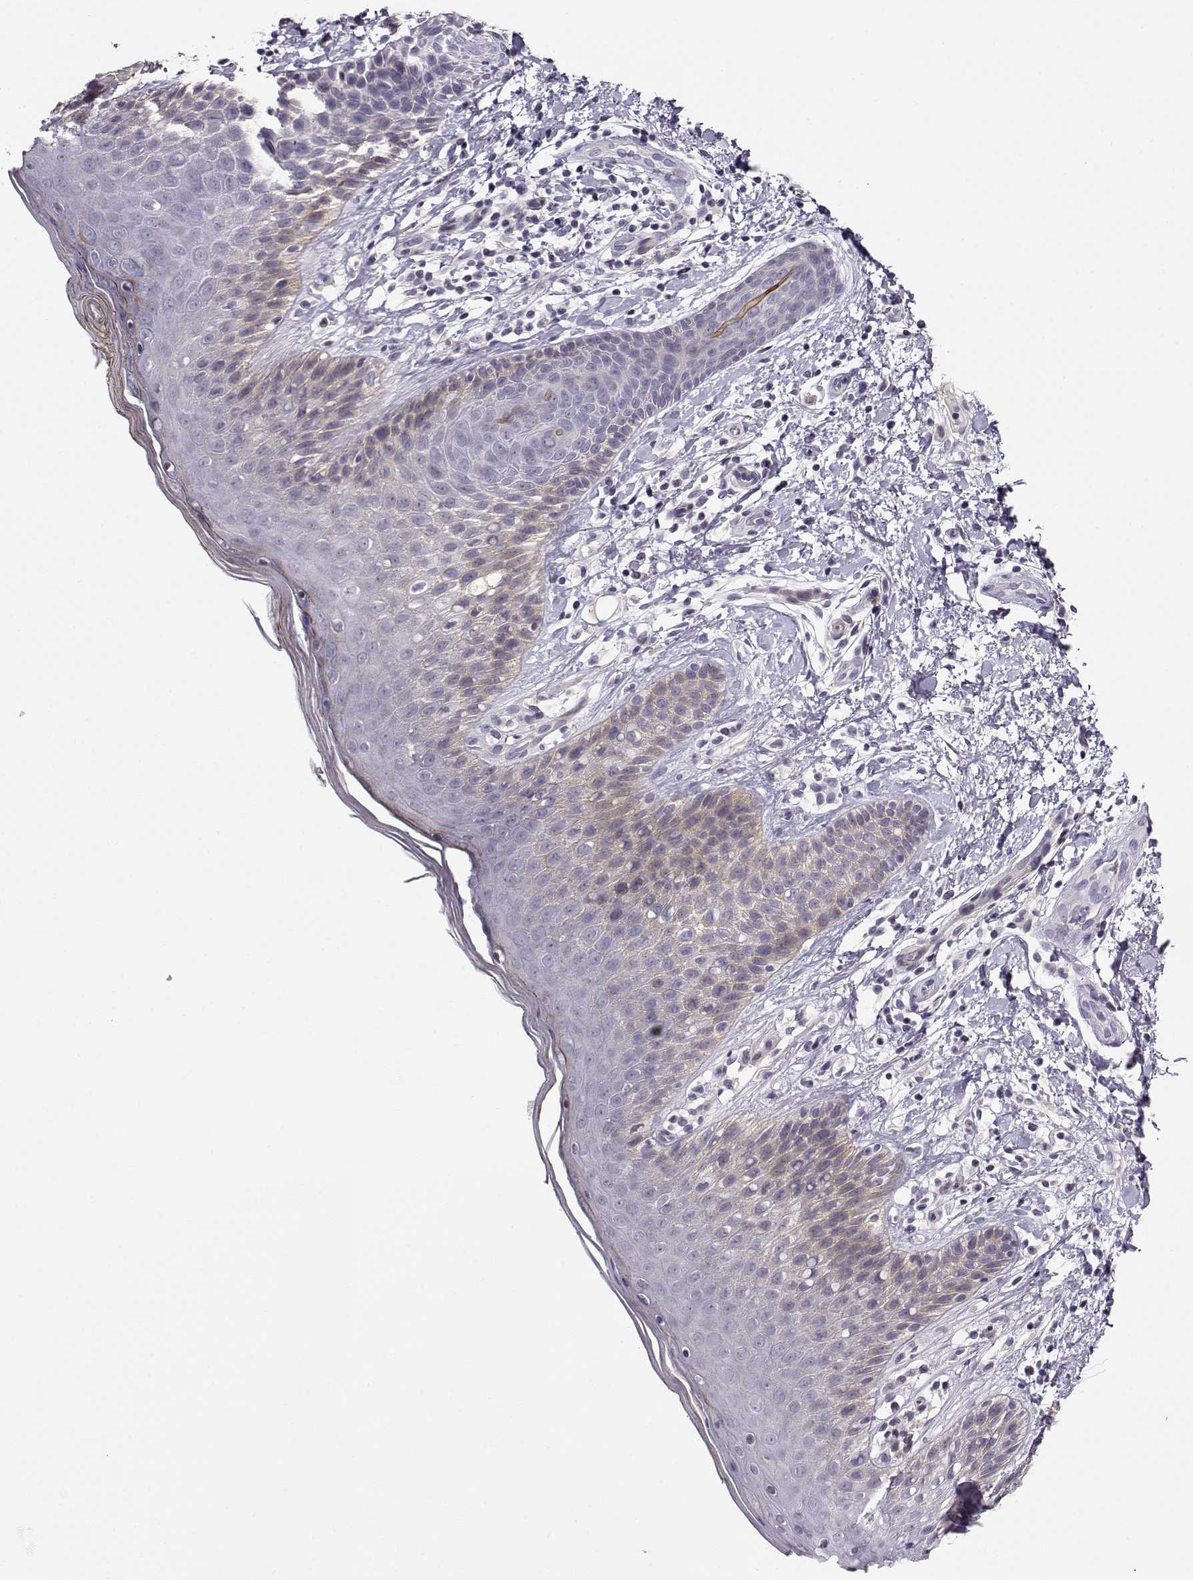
{"staining": {"intensity": "moderate", "quantity": "<25%", "location": "cytoplasmic/membranous"}, "tissue": "skin", "cell_type": "Epidermal cells", "image_type": "normal", "snomed": [{"axis": "morphology", "description": "Normal tissue, NOS"}, {"axis": "topography", "description": "Anal"}], "caption": "IHC histopathology image of unremarkable skin: skin stained using immunohistochemistry (IHC) demonstrates low levels of moderate protein expression localized specifically in the cytoplasmic/membranous of epidermal cells, appearing as a cytoplasmic/membranous brown color.", "gene": "CRX", "patient": {"sex": "male", "age": 36}}